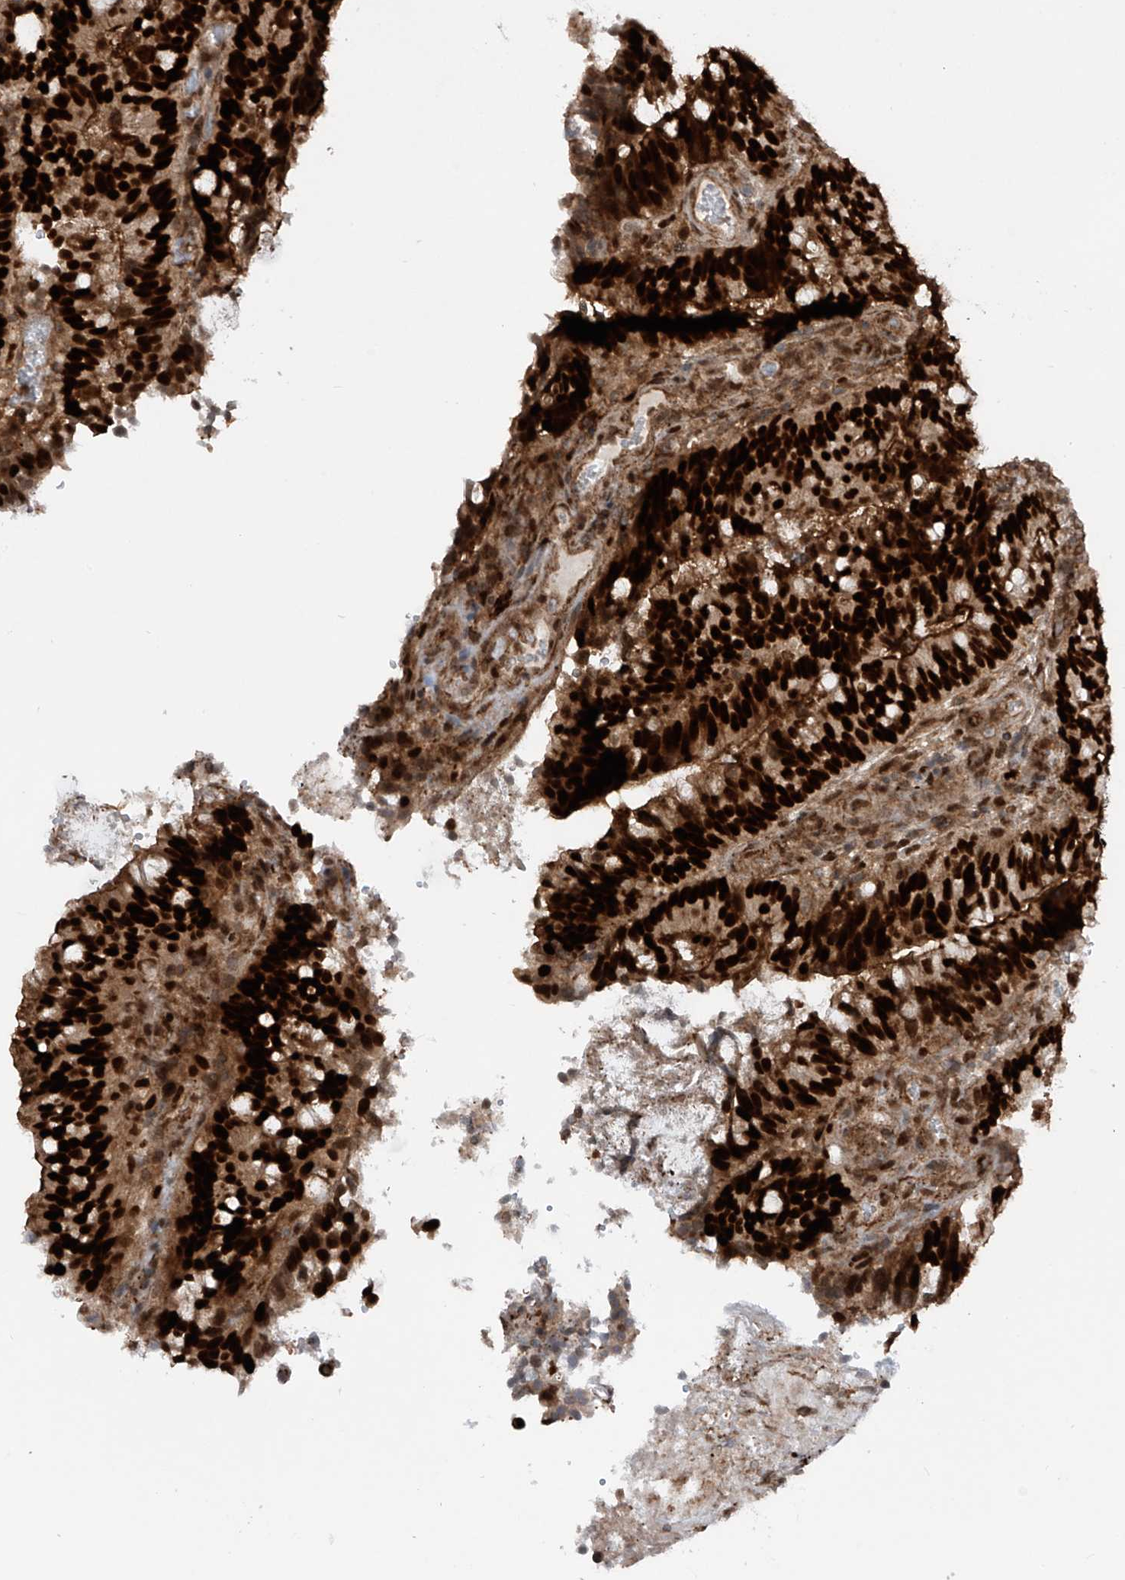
{"staining": {"intensity": "strong", "quantity": ">75%", "location": "nuclear"}, "tissue": "colorectal cancer", "cell_type": "Tumor cells", "image_type": "cancer", "snomed": [{"axis": "morphology", "description": "Adenocarcinoma, NOS"}, {"axis": "topography", "description": "Colon"}], "caption": "IHC of human colorectal cancer (adenocarcinoma) displays high levels of strong nuclear positivity in about >75% of tumor cells. Immunohistochemistry (ihc) stains the protein of interest in brown and the nuclei are stained blue.", "gene": "REPIN1", "patient": {"sex": "female", "age": 66}}